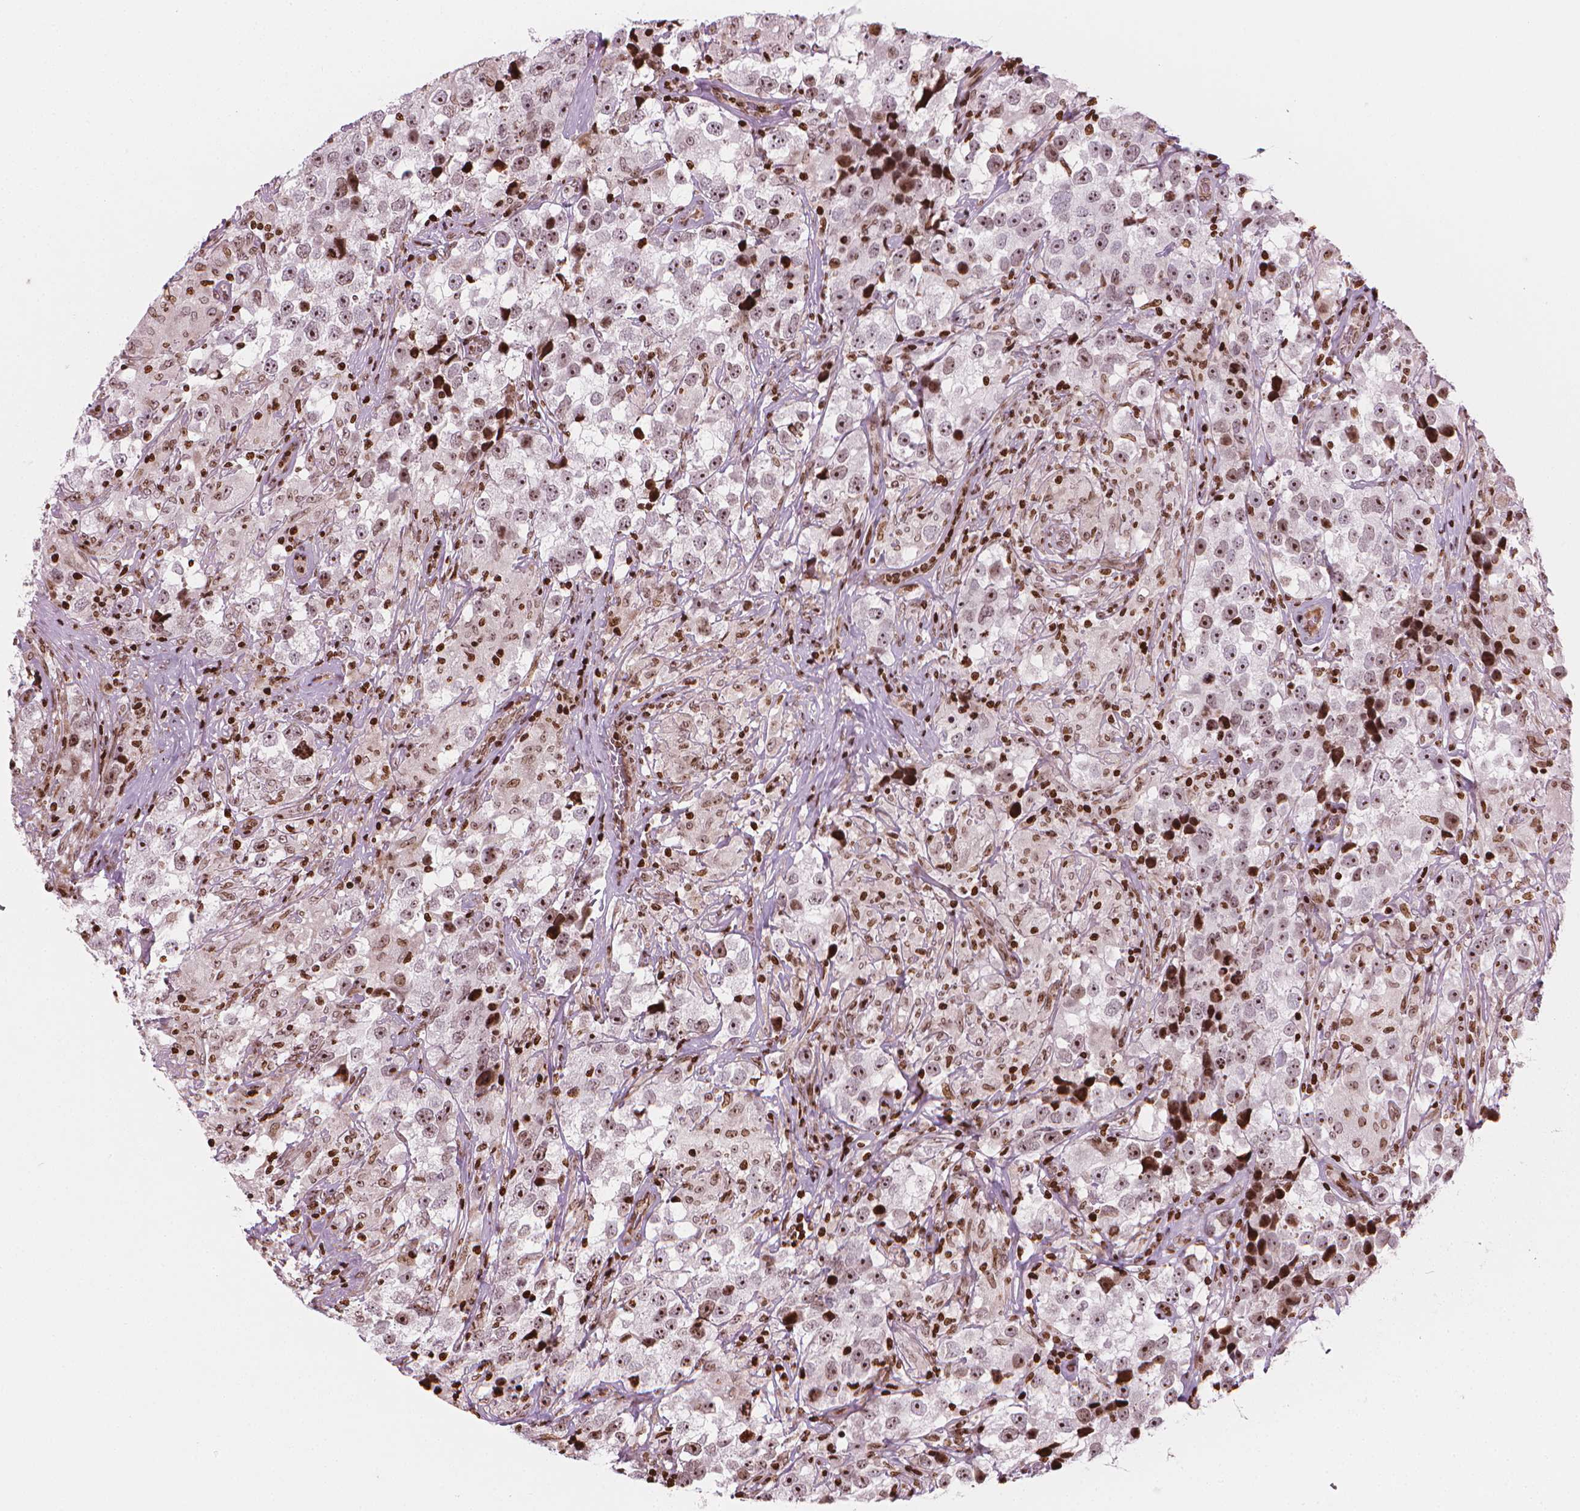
{"staining": {"intensity": "moderate", "quantity": ">75%", "location": "nuclear"}, "tissue": "testis cancer", "cell_type": "Tumor cells", "image_type": "cancer", "snomed": [{"axis": "morphology", "description": "Seminoma, NOS"}, {"axis": "topography", "description": "Testis"}], "caption": "IHC (DAB (3,3'-diaminobenzidine)) staining of testis cancer demonstrates moderate nuclear protein positivity in approximately >75% of tumor cells.", "gene": "PIP4K2A", "patient": {"sex": "male", "age": 46}}